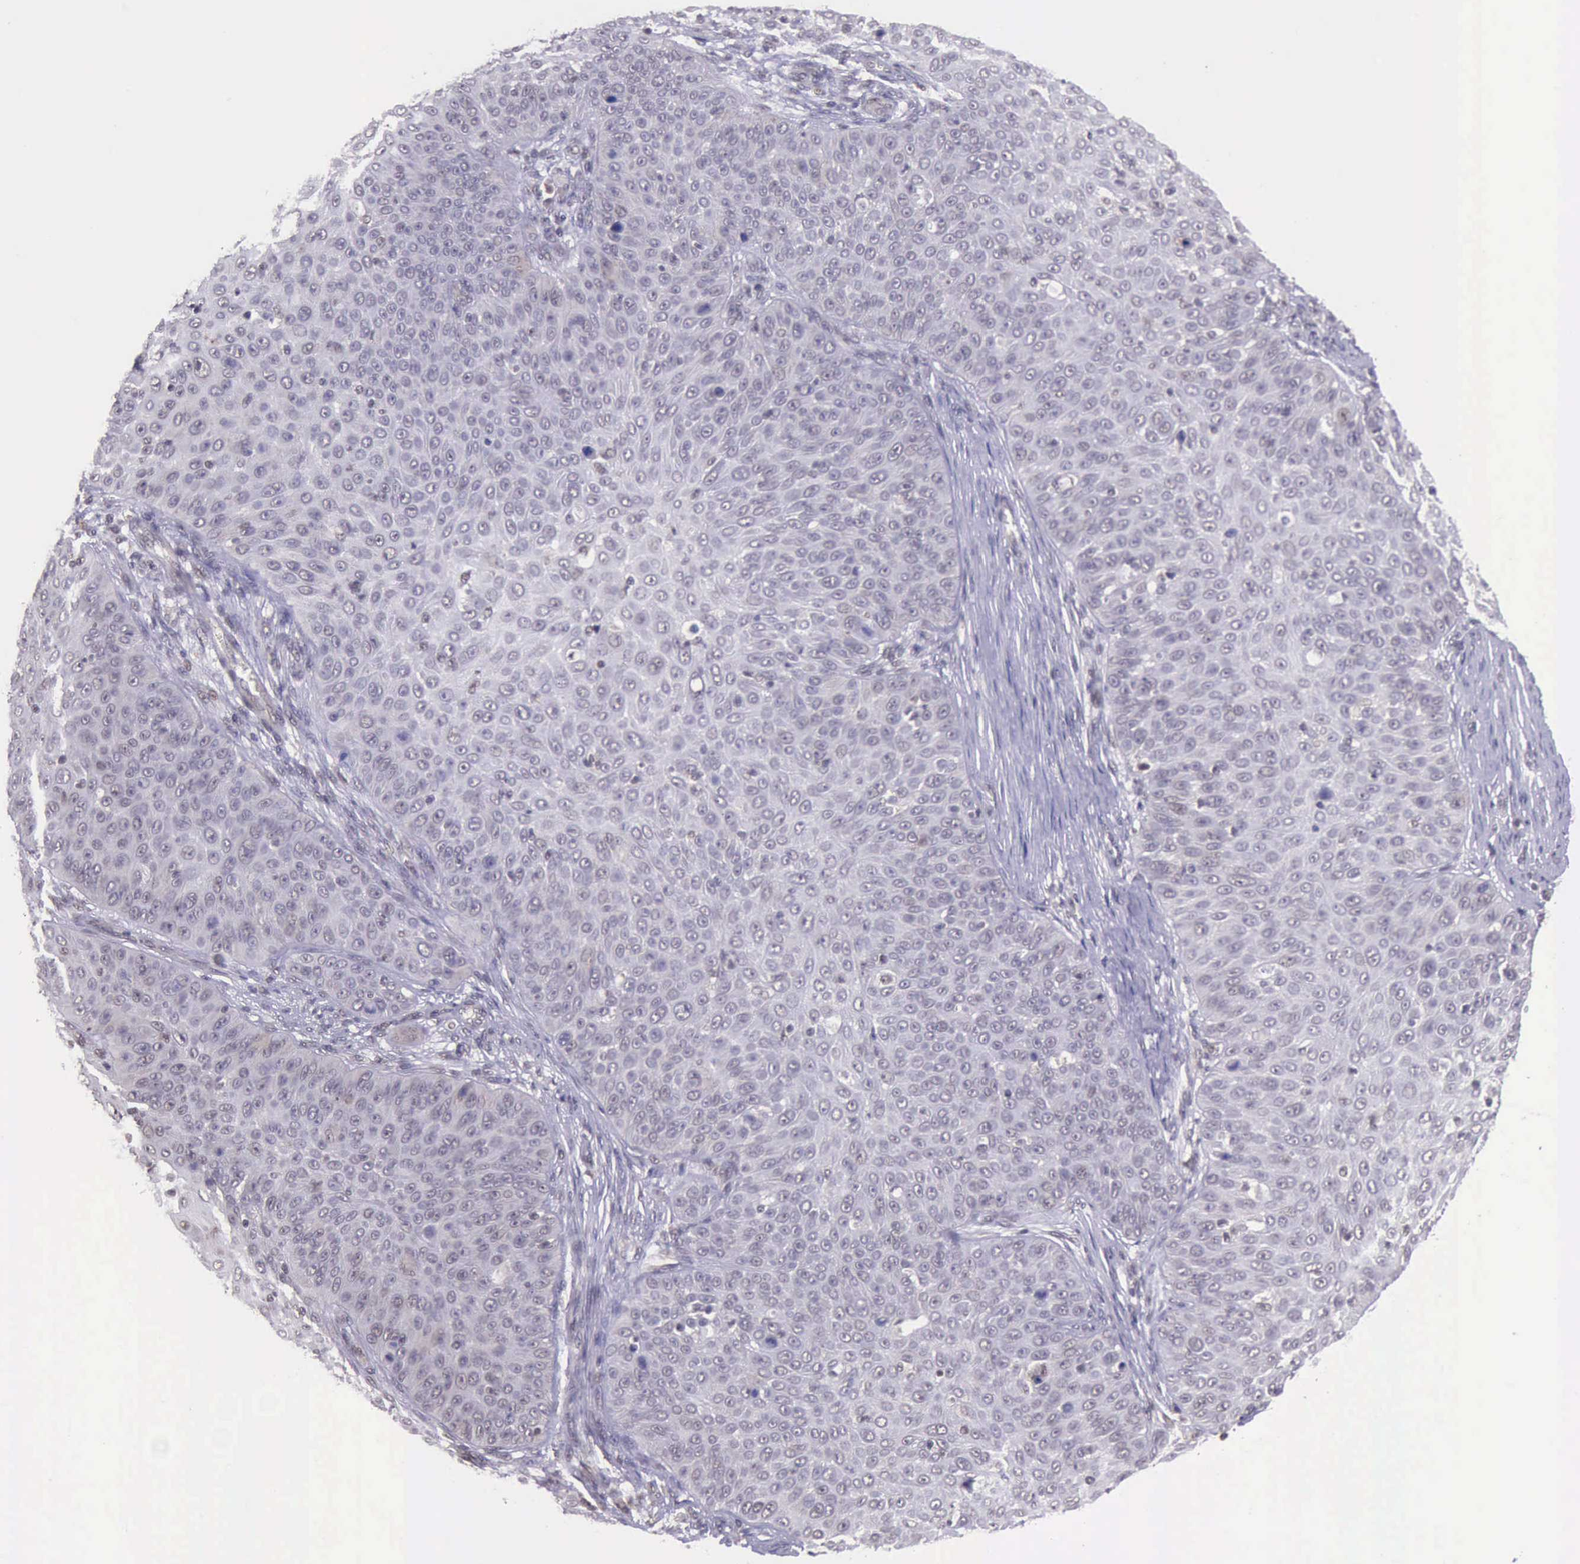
{"staining": {"intensity": "negative", "quantity": "none", "location": "none"}, "tissue": "skin cancer", "cell_type": "Tumor cells", "image_type": "cancer", "snomed": [{"axis": "morphology", "description": "Squamous cell carcinoma, NOS"}, {"axis": "topography", "description": "Skin"}], "caption": "Immunohistochemistry histopathology image of neoplastic tissue: human skin cancer (squamous cell carcinoma) stained with DAB displays no significant protein positivity in tumor cells. Nuclei are stained in blue.", "gene": "PRPF39", "patient": {"sex": "male", "age": 82}}